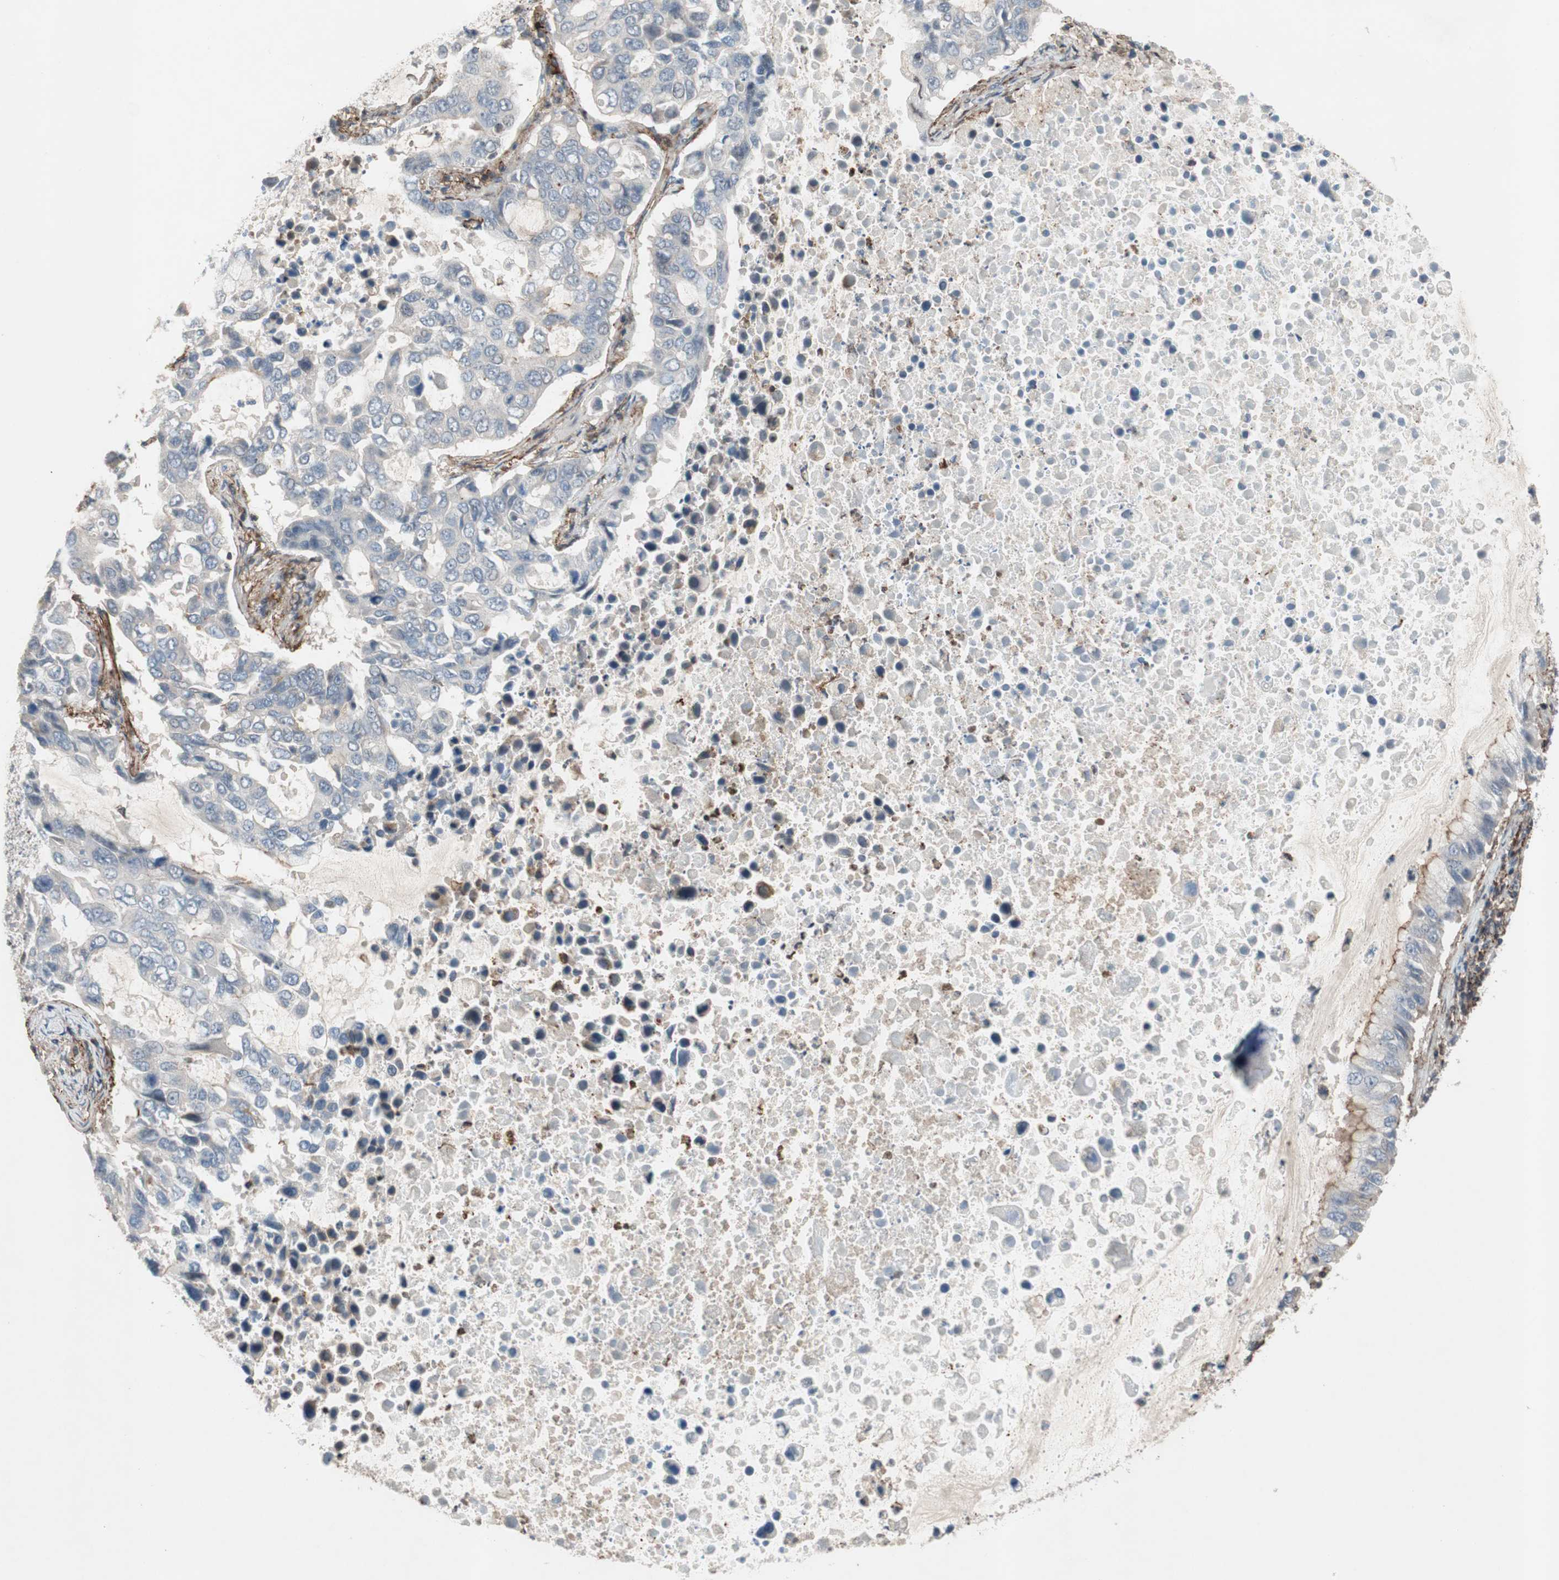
{"staining": {"intensity": "negative", "quantity": "none", "location": "none"}, "tissue": "lung cancer", "cell_type": "Tumor cells", "image_type": "cancer", "snomed": [{"axis": "morphology", "description": "Adenocarcinoma, NOS"}, {"axis": "topography", "description": "Lung"}], "caption": "An image of lung cancer (adenocarcinoma) stained for a protein shows no brown staining in tumor cells.", "gene": "GRHL1", "patient": {"sex": "male", "age": 64}}